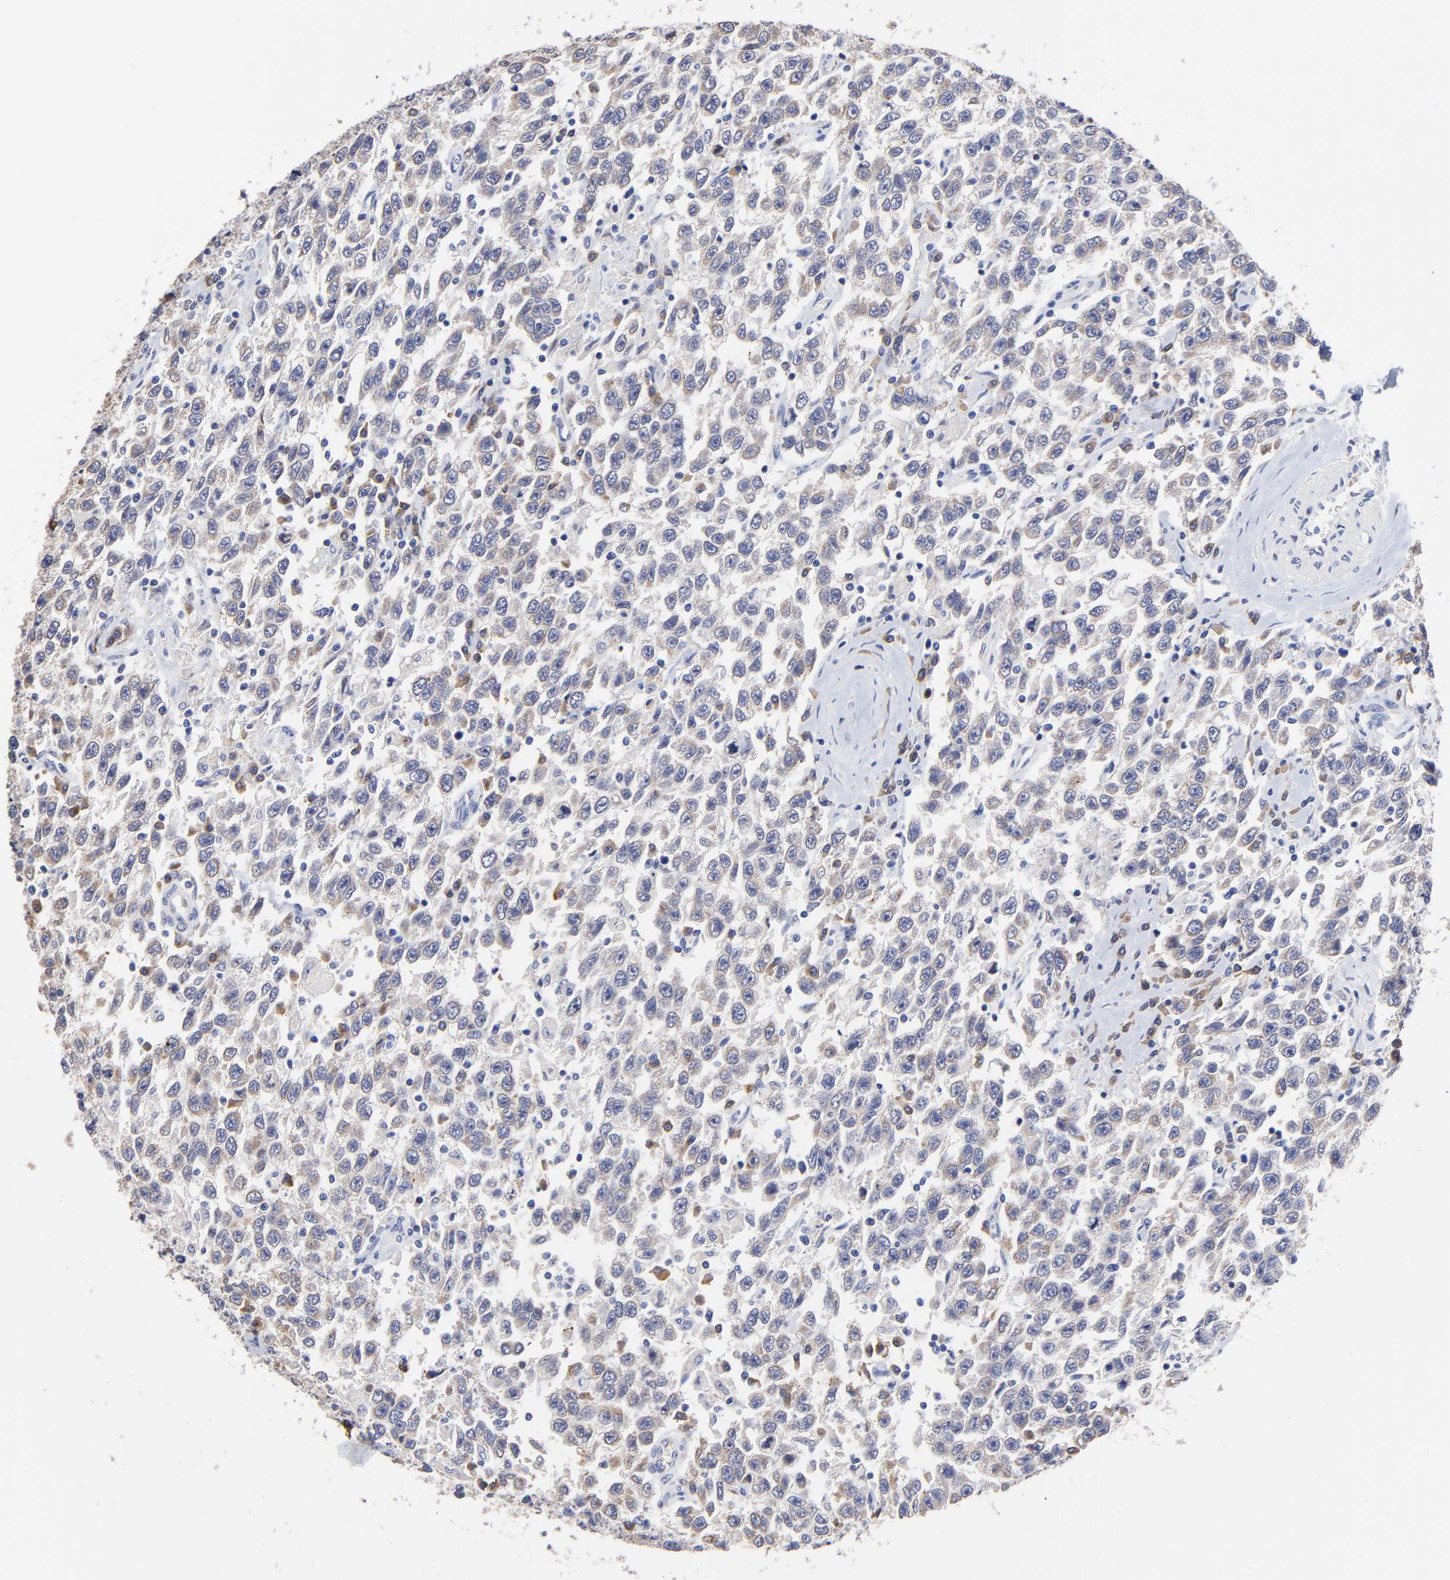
{"staining": {"intensity": "weak", "quantity": "25%-75%", "location": "cytoplasmic/membranous"}, "tissue": "testis cancer", "cell_type": "Tumor cells", "image_type": "cancer", "snomed": [{"axis": "morphology", "description": "Seminoma, NOS"}, {"axis": "topography", "description": "Testis"}], "caption": "Immunohistochemical staining of testis cancer (seminoma) shows weak cytoplasmic/membranous protein positivity in about 25%-75% of tumor cells. (brown staining indicates protein expression, while blue staining denotes nuclei).", "gene": "LAX1", "patient": {"sex": "male", "age": 41}}